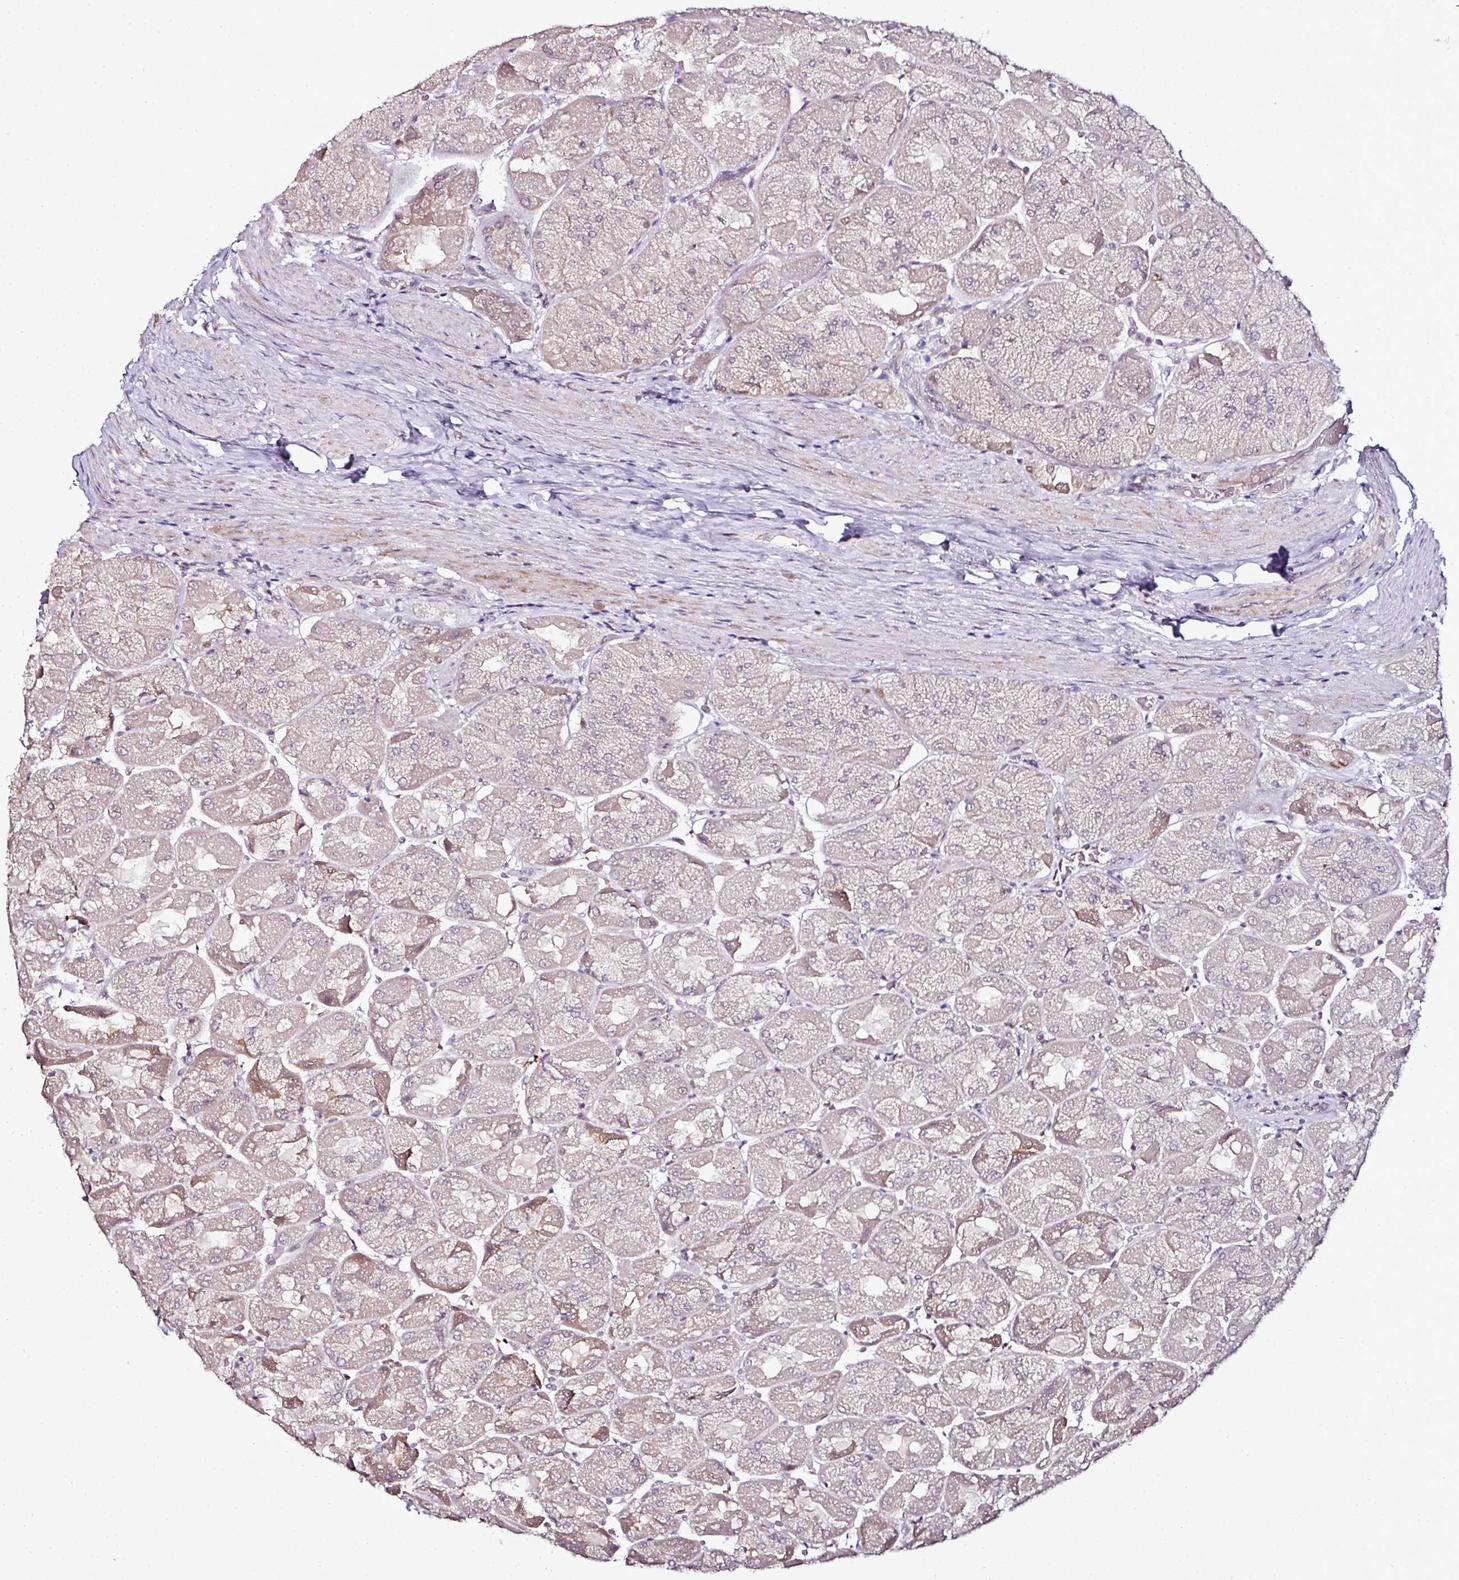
{"staining": {"intensity": "weak", "quantity": "25%-75%", "location": "nuclear"}, "tissue": "stomach", "cell_type": "Glandular cells", "image_type": "normal", "snomed": [{"axis": "morphology", "description": "Normal tissue, NOS"}, {"axis": "topography", "description": "Stomach"}], "caption": "Stomach stained for a protein shows weak nuclear positivity in glandular cells. (Brightfield microscopy of DAB IHC at high magnification).", "gene": "KLF16", "patient": {"sex": "female", "age": 61}}